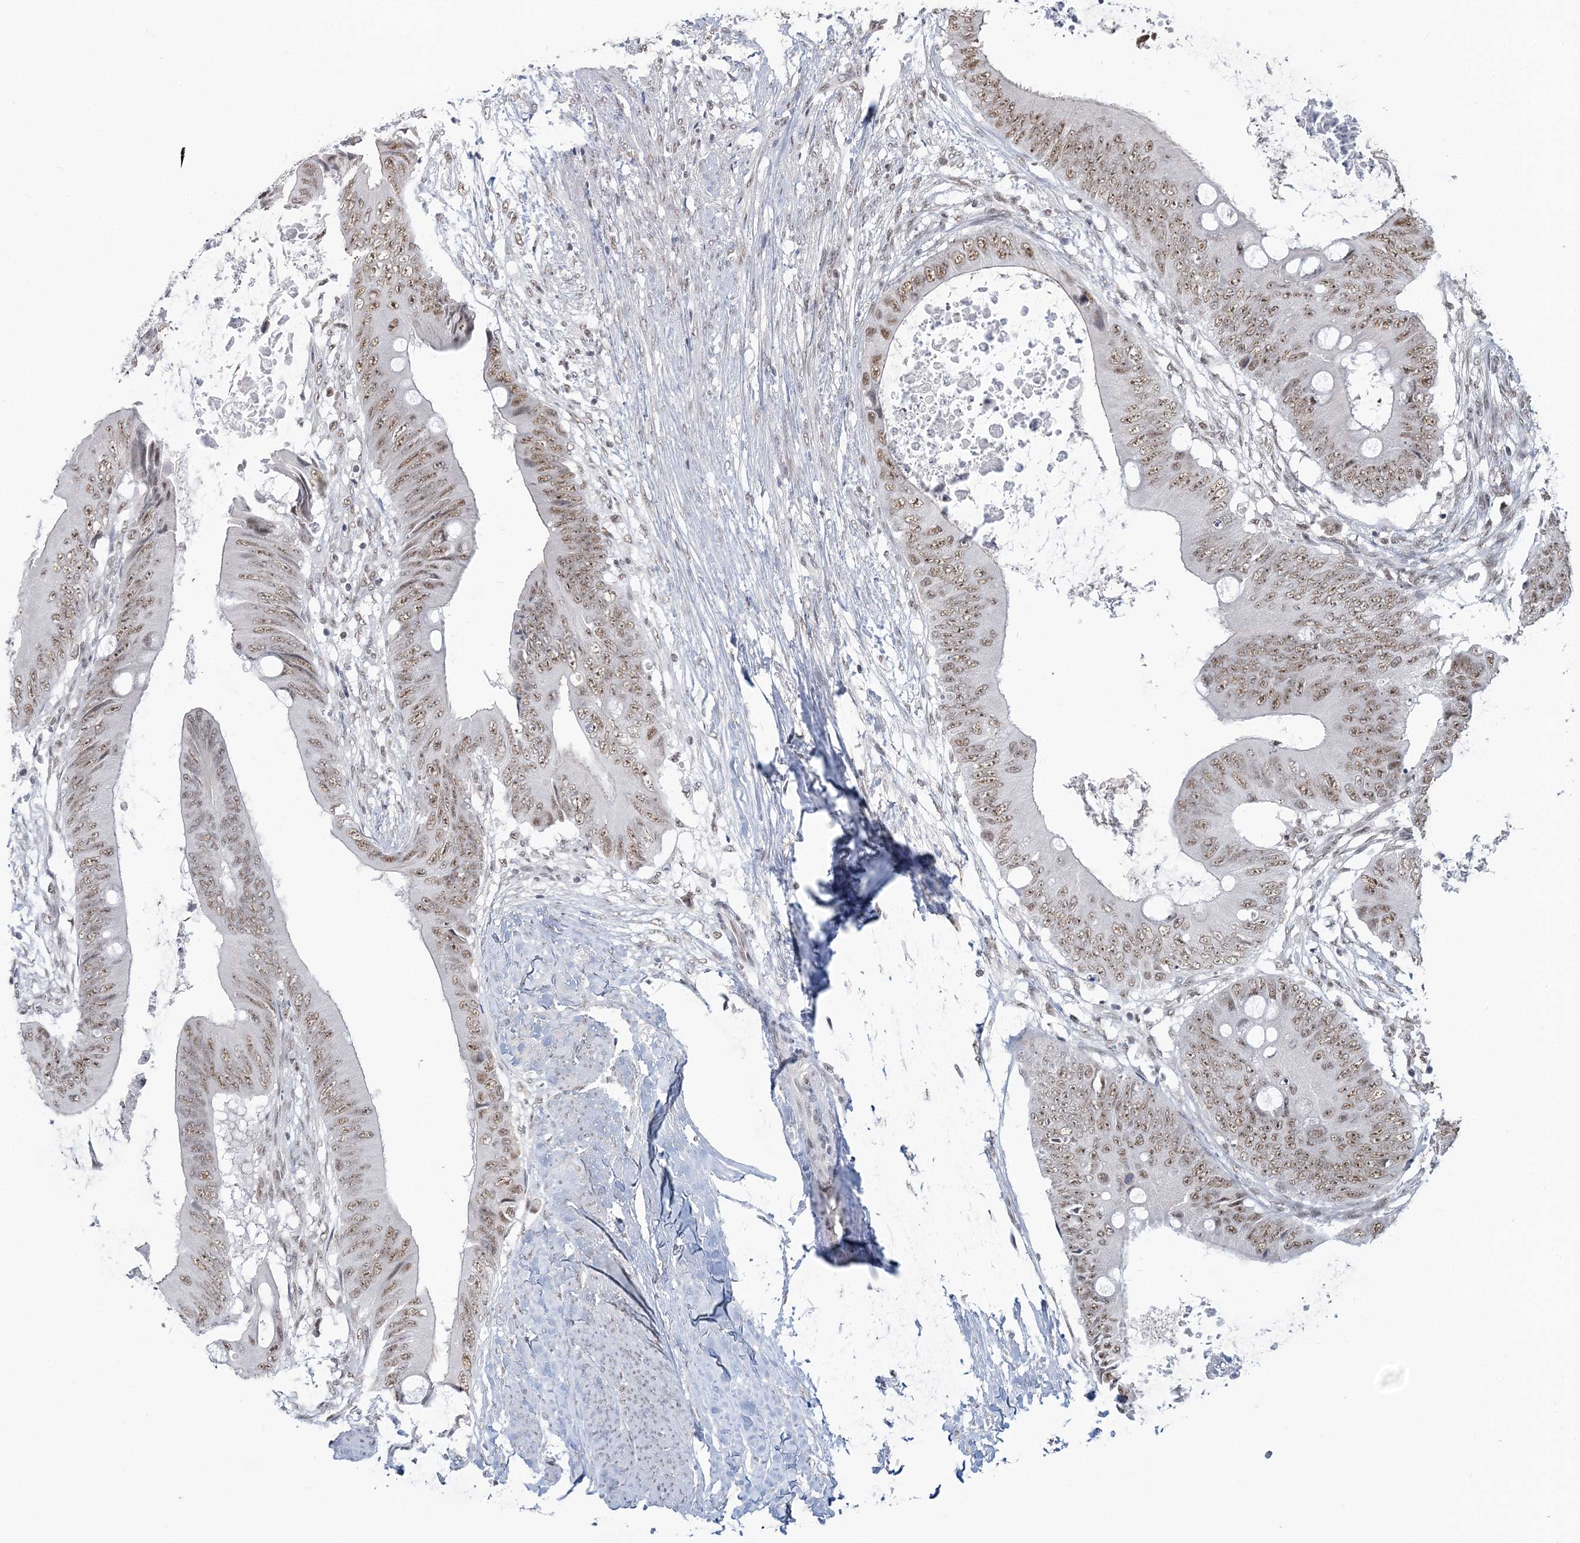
{"staining": {"intensity": "moderate", "quantity": ">75%", "location": "nuclear"}, "tissue": "colorectal cancer", "cell_type": "Tumor cells", "image_type": "cancer", "snomed": [{"axis": "morphology", "description": "Normal tissue, NOS"}, {"axis": "morphology", "description": "Adenocarcinoma, NOS"}, {"axis": "topography", "description": "Rectum"}, {"axis": "topography", "description": "Peripheral nerve tissue"}], "caption": "Immunohistochemistry (IHC) micrograph of neoplastic tissue: human colorectal adenocarcinoma stained using immunohistochemistry demonstrates medium levels of moderate protein expression localized specifically in the nuclear of tumor cells, appearing as a nuclear brown color.", "gene": "PLRG1", "patient": {"sex": "female", "age": 77}}